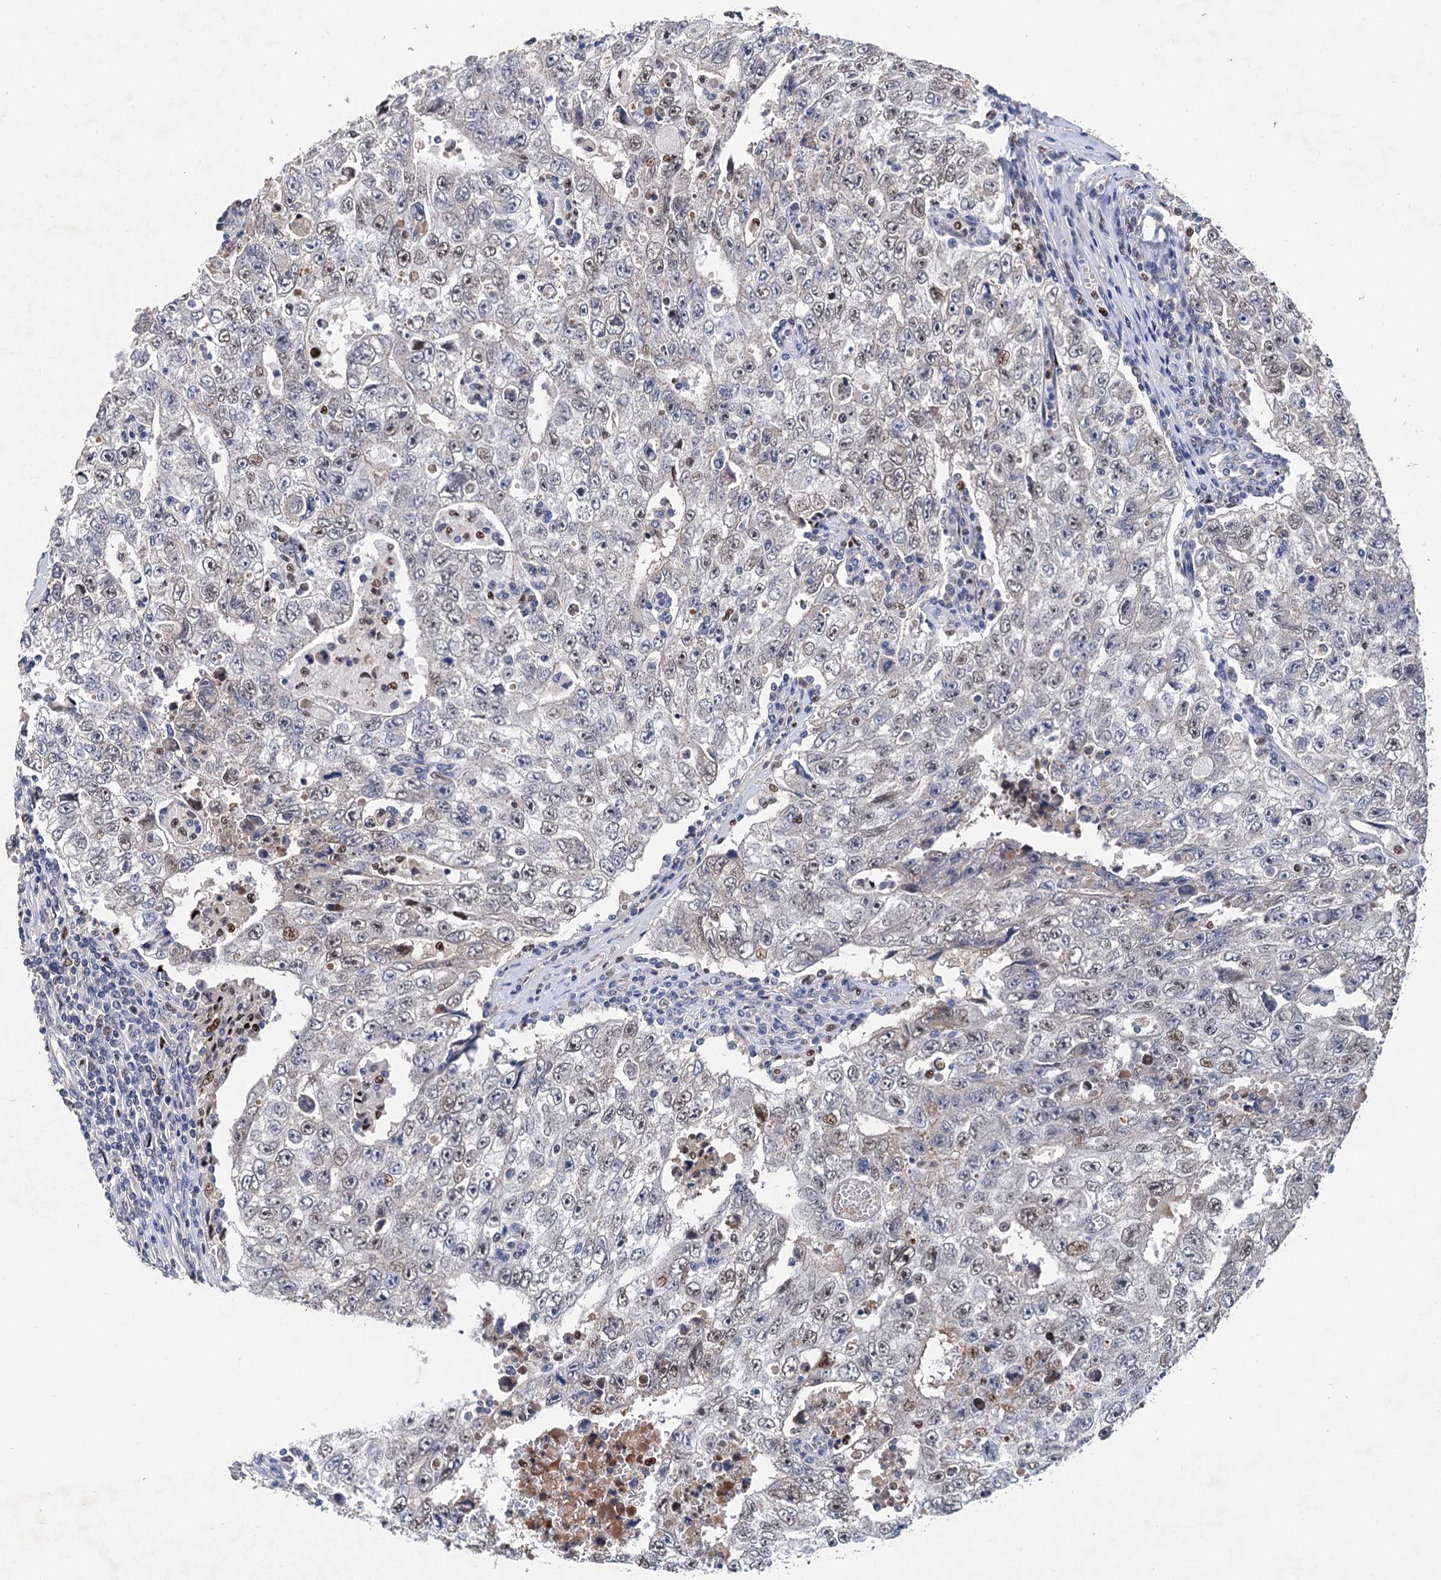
{"staining": {"intensity": "weak", "quantity": "<25%", "location": "nuclear"}, "tissue": "testis cancer", "cell_type": "Tumor cells", "image_type": "cancer", "snomed": [{"axis": "morphology", "description": "Carcinoma, Embryonal, NOS"}, {"axis": "topography", "description": "Testis"}], "caption": "Immunohistochemical staining of human testis cancer (embryonal carcinoma) exhibits no significant positivity in tumor cells.", "gene": "TSEN34", "patient": {"sex": "male", "age": 17}}